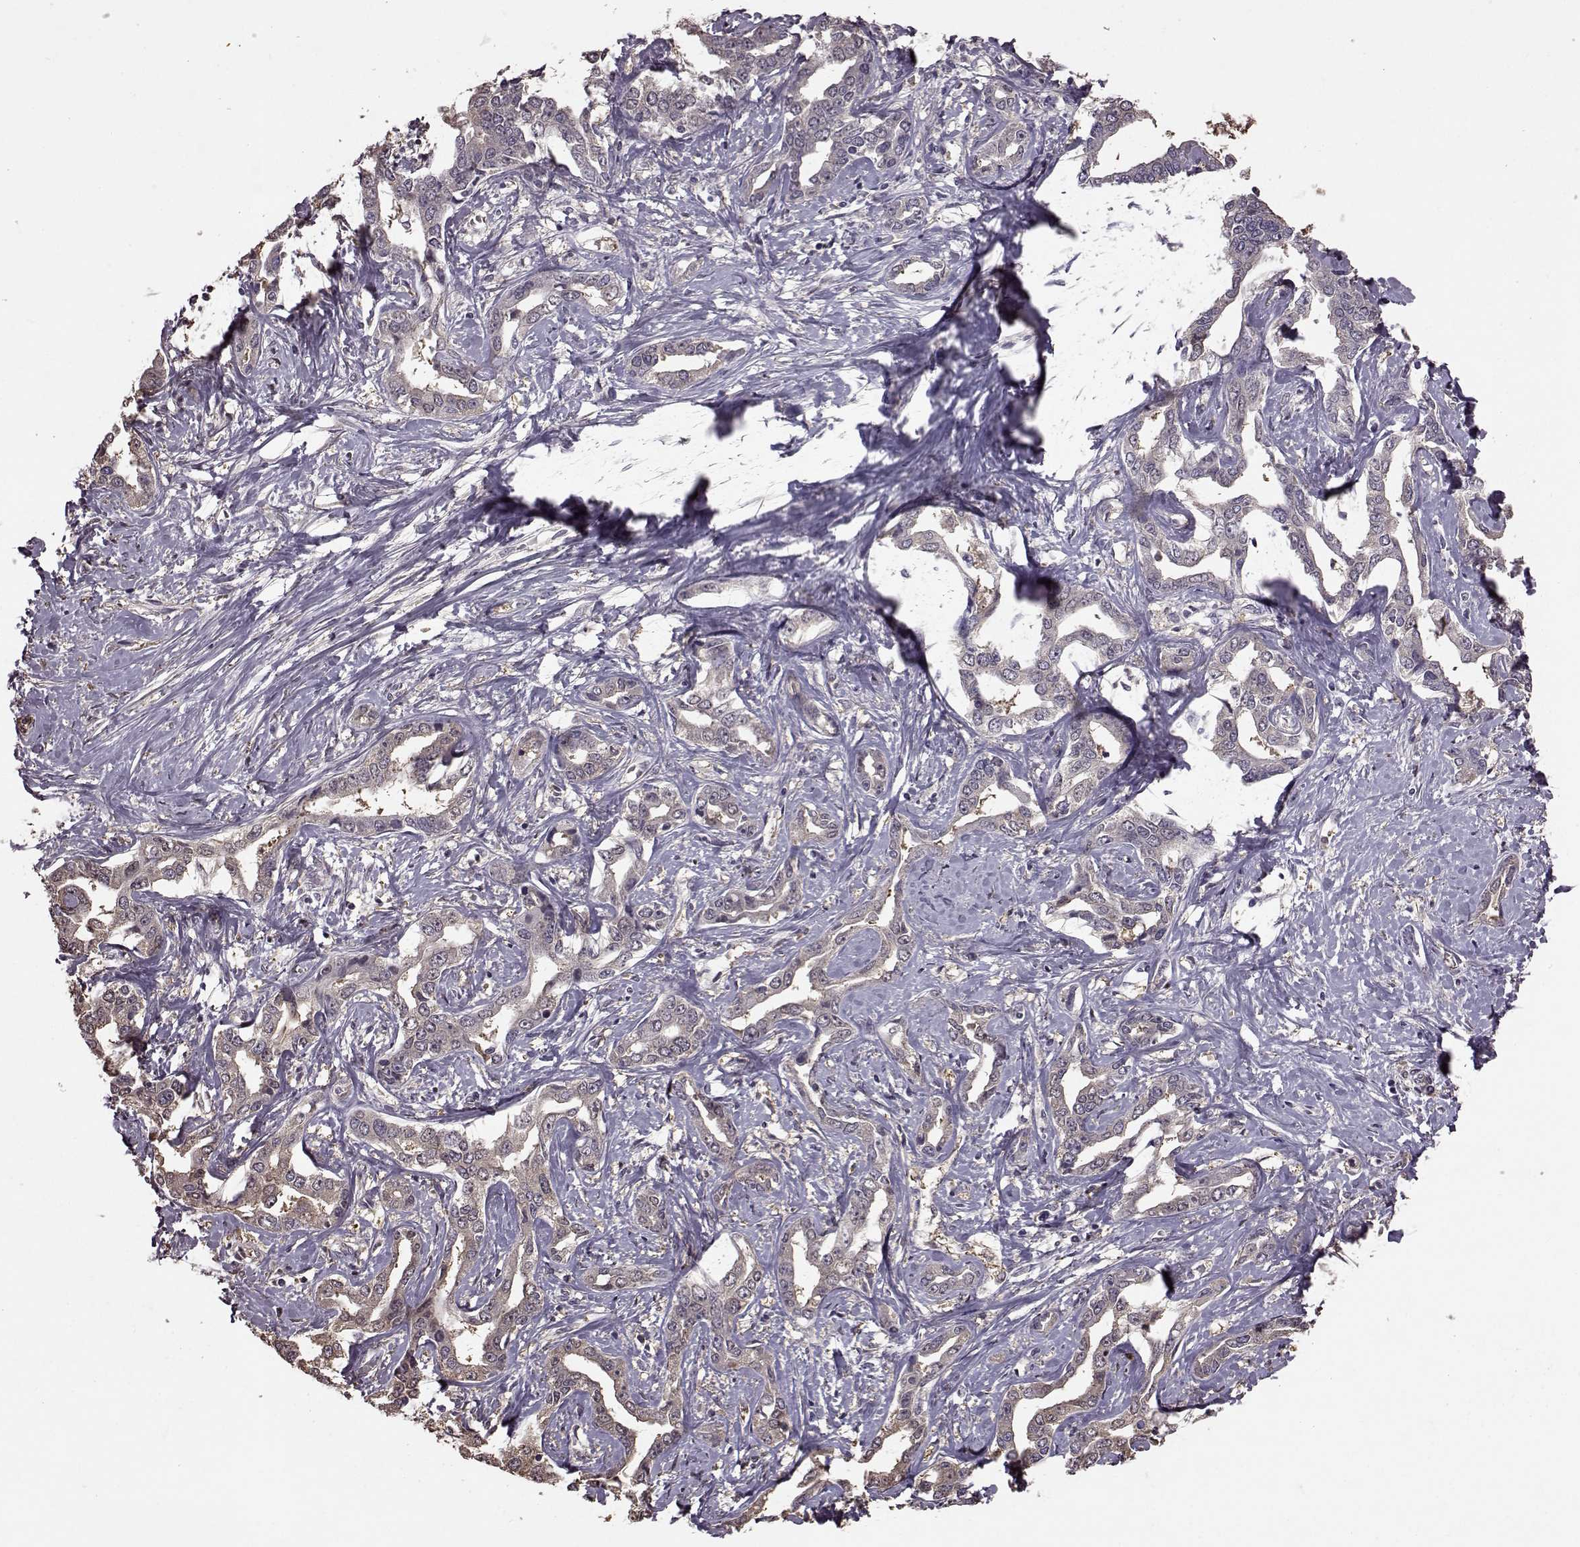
{"staining": {"intensity": "weak", "quantity": "<25%", "location": "cytoplasmic/membranous"}, "tissue": "liver cancer", "cell_type": "Tumor cells", "image_type": "cancer", "snomed": [{"axis": "morphology", "description": "Cholangiocarcinoma"}, {"axis": "topography", "description": "Liver"}], "caption": "Immunohistochemistry of human liver cancer (cholangiocarcinoma) reveals no staining in tumor cells. (DAB (3,3'-diaminobenzidine) immunohistochemistry visualized using brightfield microscopy, high magnification).", "gene": "NME1-NME2", "patient": {"sex": "male", "age": 59}}